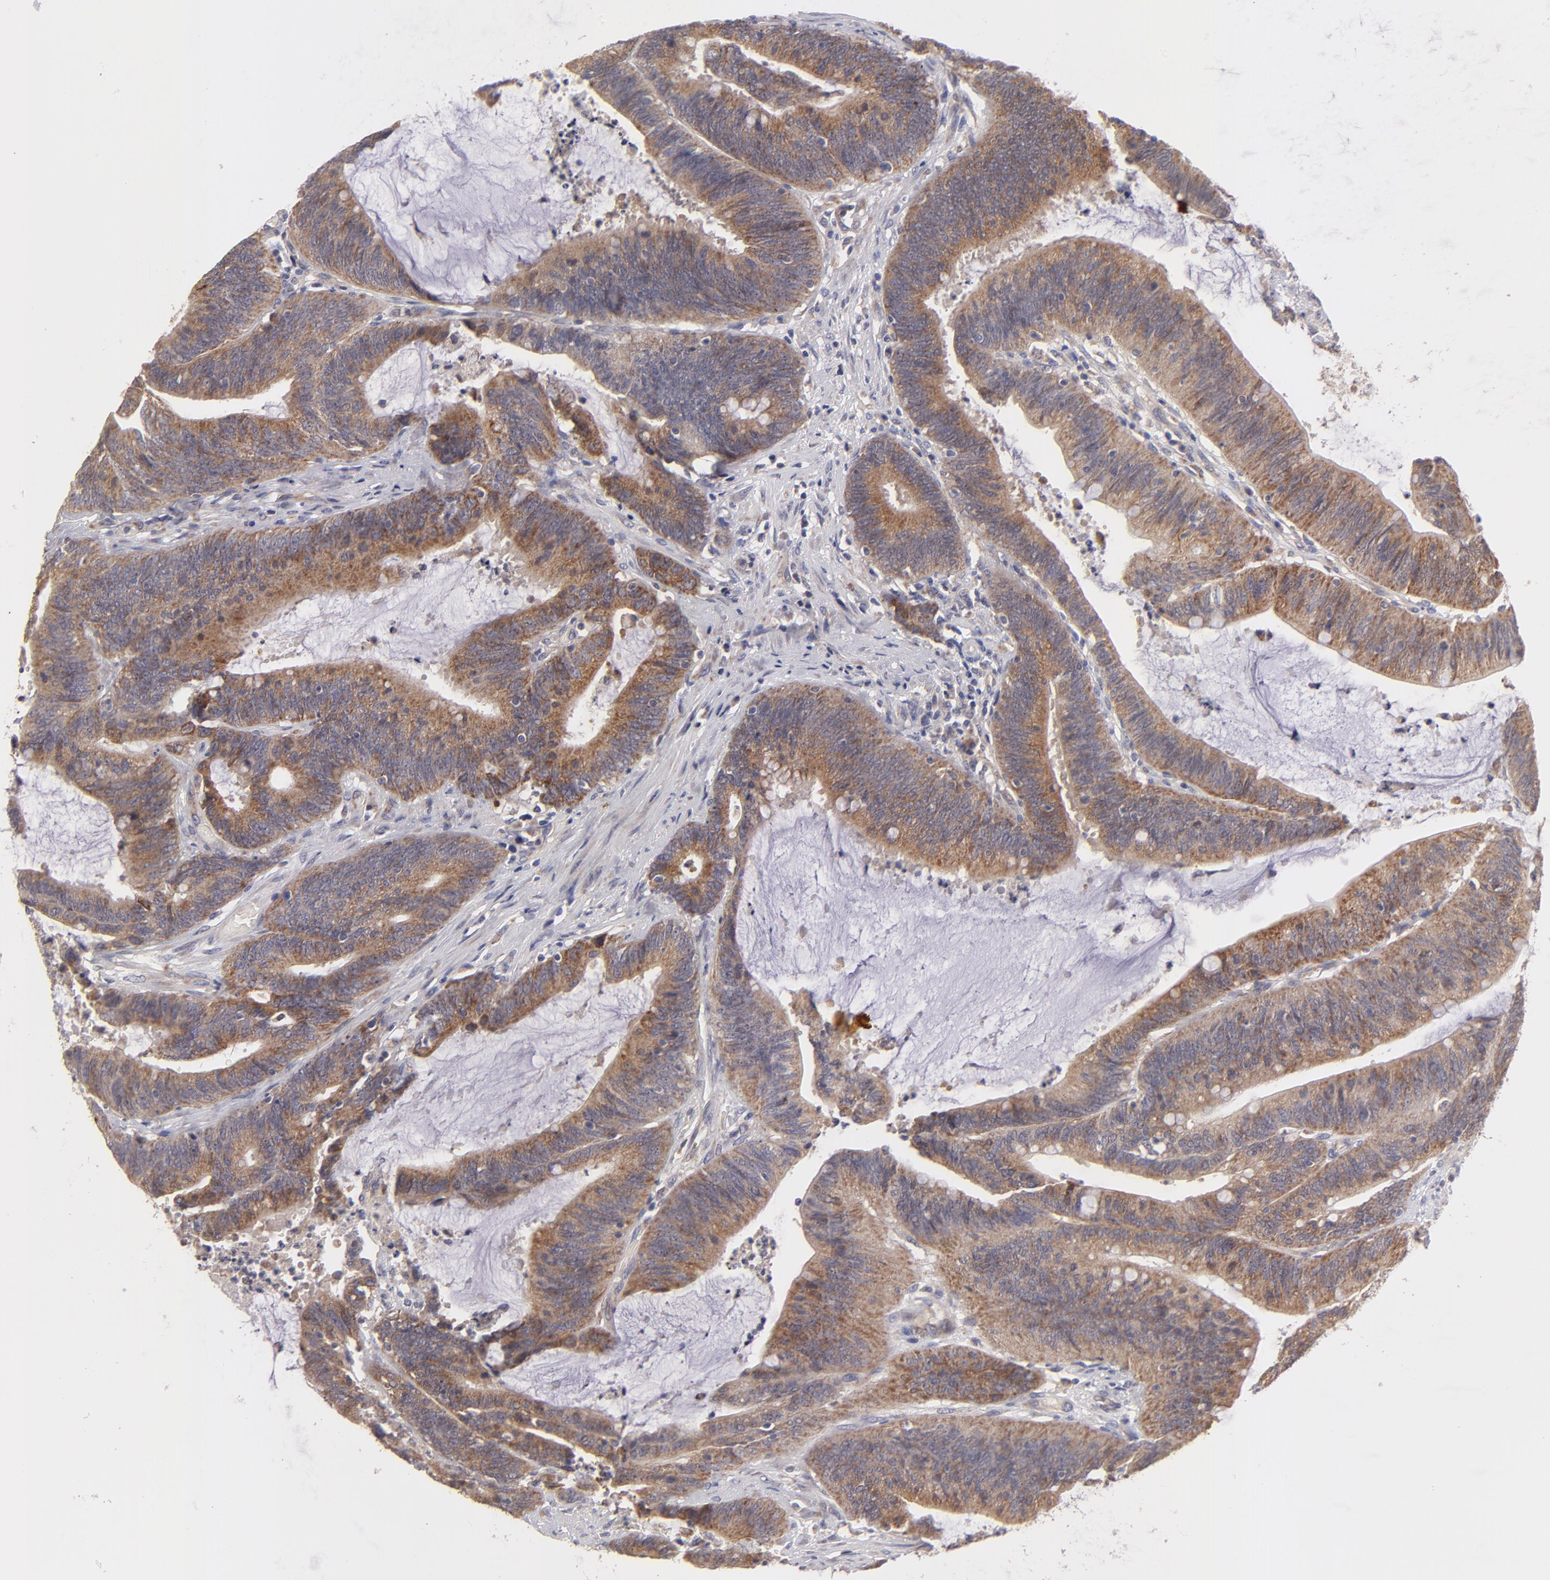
{"staining": {"intensity": "moderate", "quantity": ">75%", "location": "cytoplasmic/membranous"}, "tissue": "colorectal cancer", "cell_type": "Tumor cells", "image_type": "cancer", "snomed": [{"axis": "morphology", "description": "Adenocarcinoma, NOS"}, {"axis": "topography", "description": "Rectum"}], "caption": "Immunohistochemical staining of human colorectal cancer displays medium levels of moderate cytoplasmic/membranous expression in about >75% of tumor cells.", "gene": "HCCS", "patient": {"sex": "female", "age": 66}}